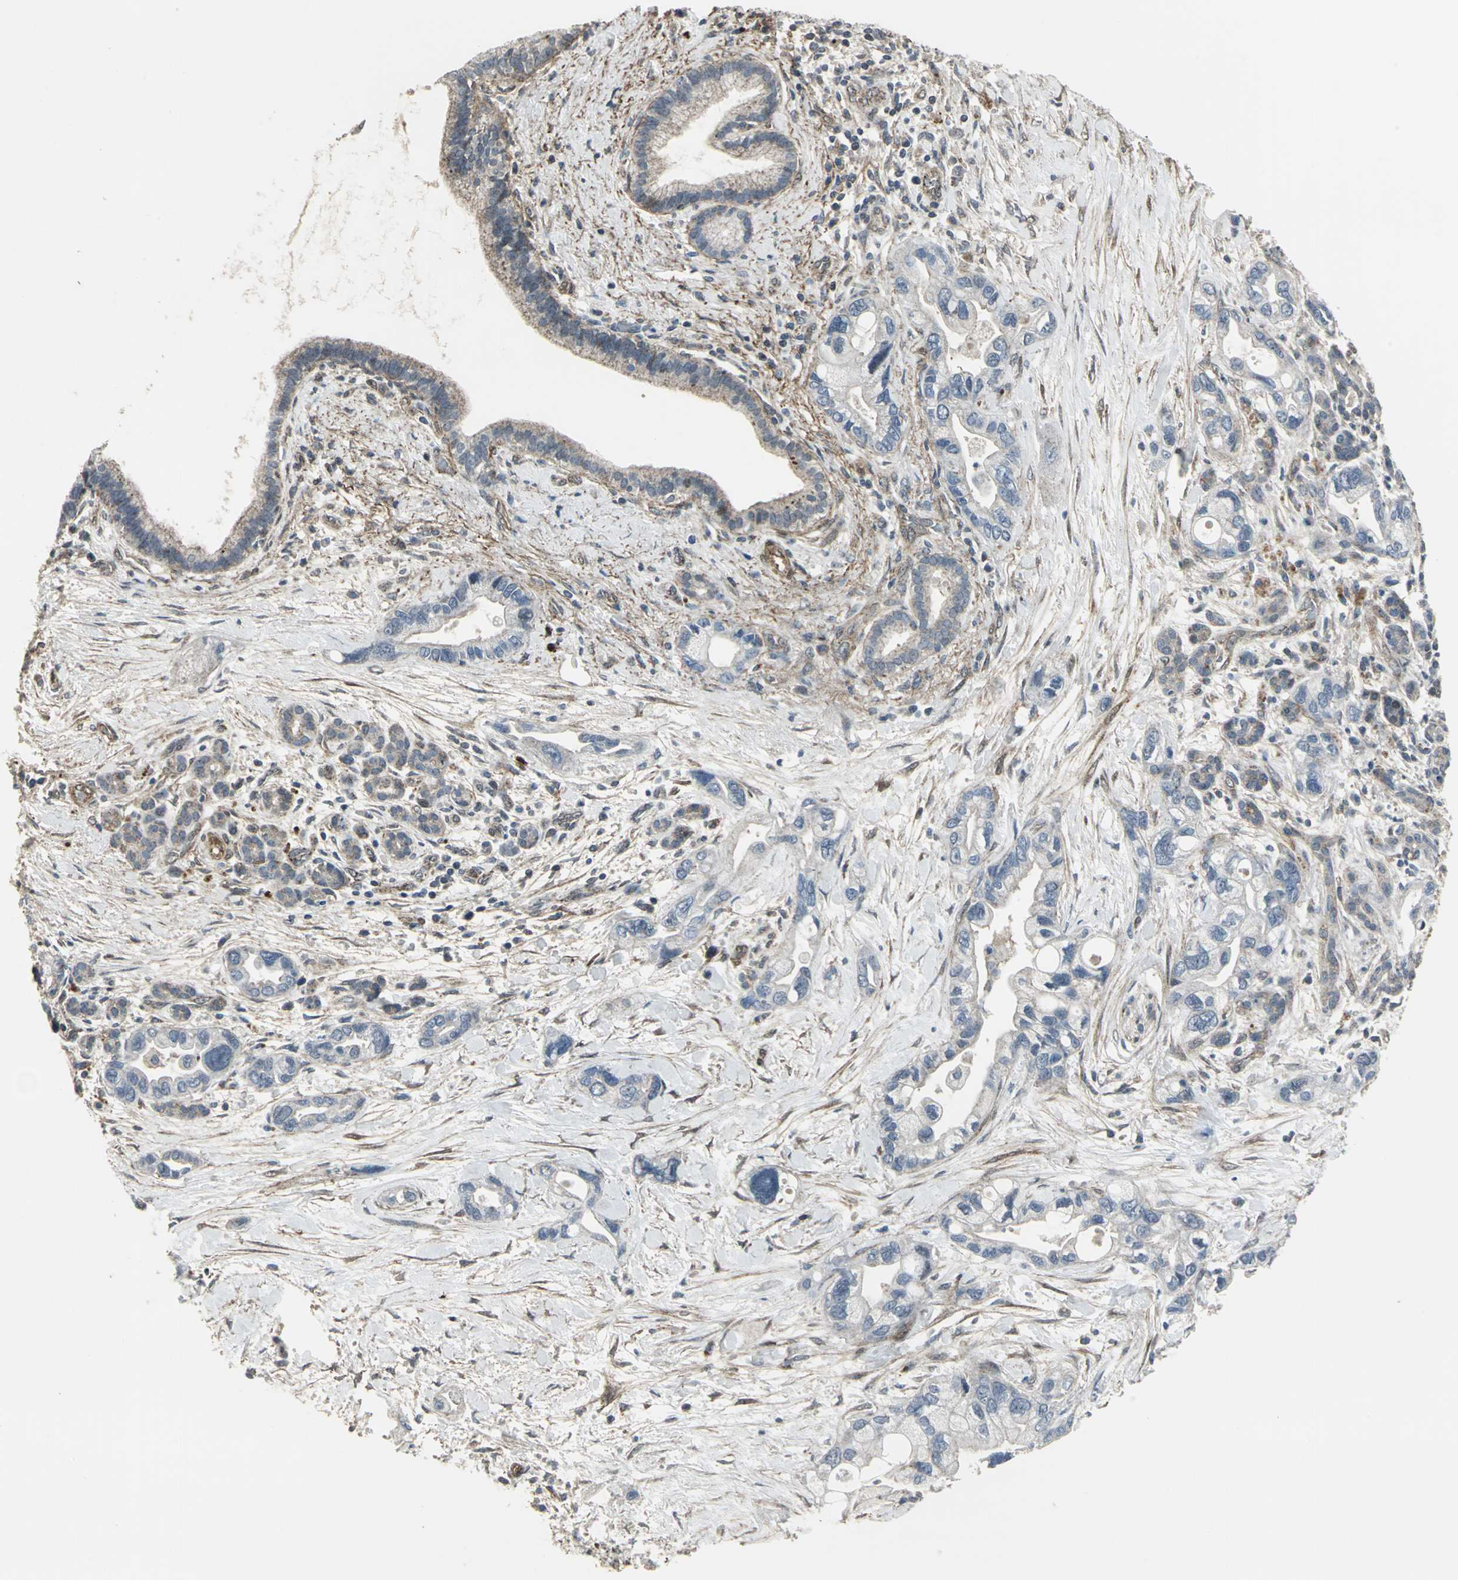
{"staining": {"intensity": "negative", "quantity": "none", "location": "none"}, "tissue": "pancreatic cancer", "cell_type": "Tumor cells", "image_type": "cancer", "snomed": [{"axis": "morphology", "description": "Adenocarcinoma, NOS"}, {"axis": "topography", "description": "Pancreas"}], "caption": "This is a image of IHC staining of pancreatic cancer (adenocarcinoma), which shows no expression in tumor cells.", "gene": "DNAJB4", "patient": {"sex": "female", "age": 77}}